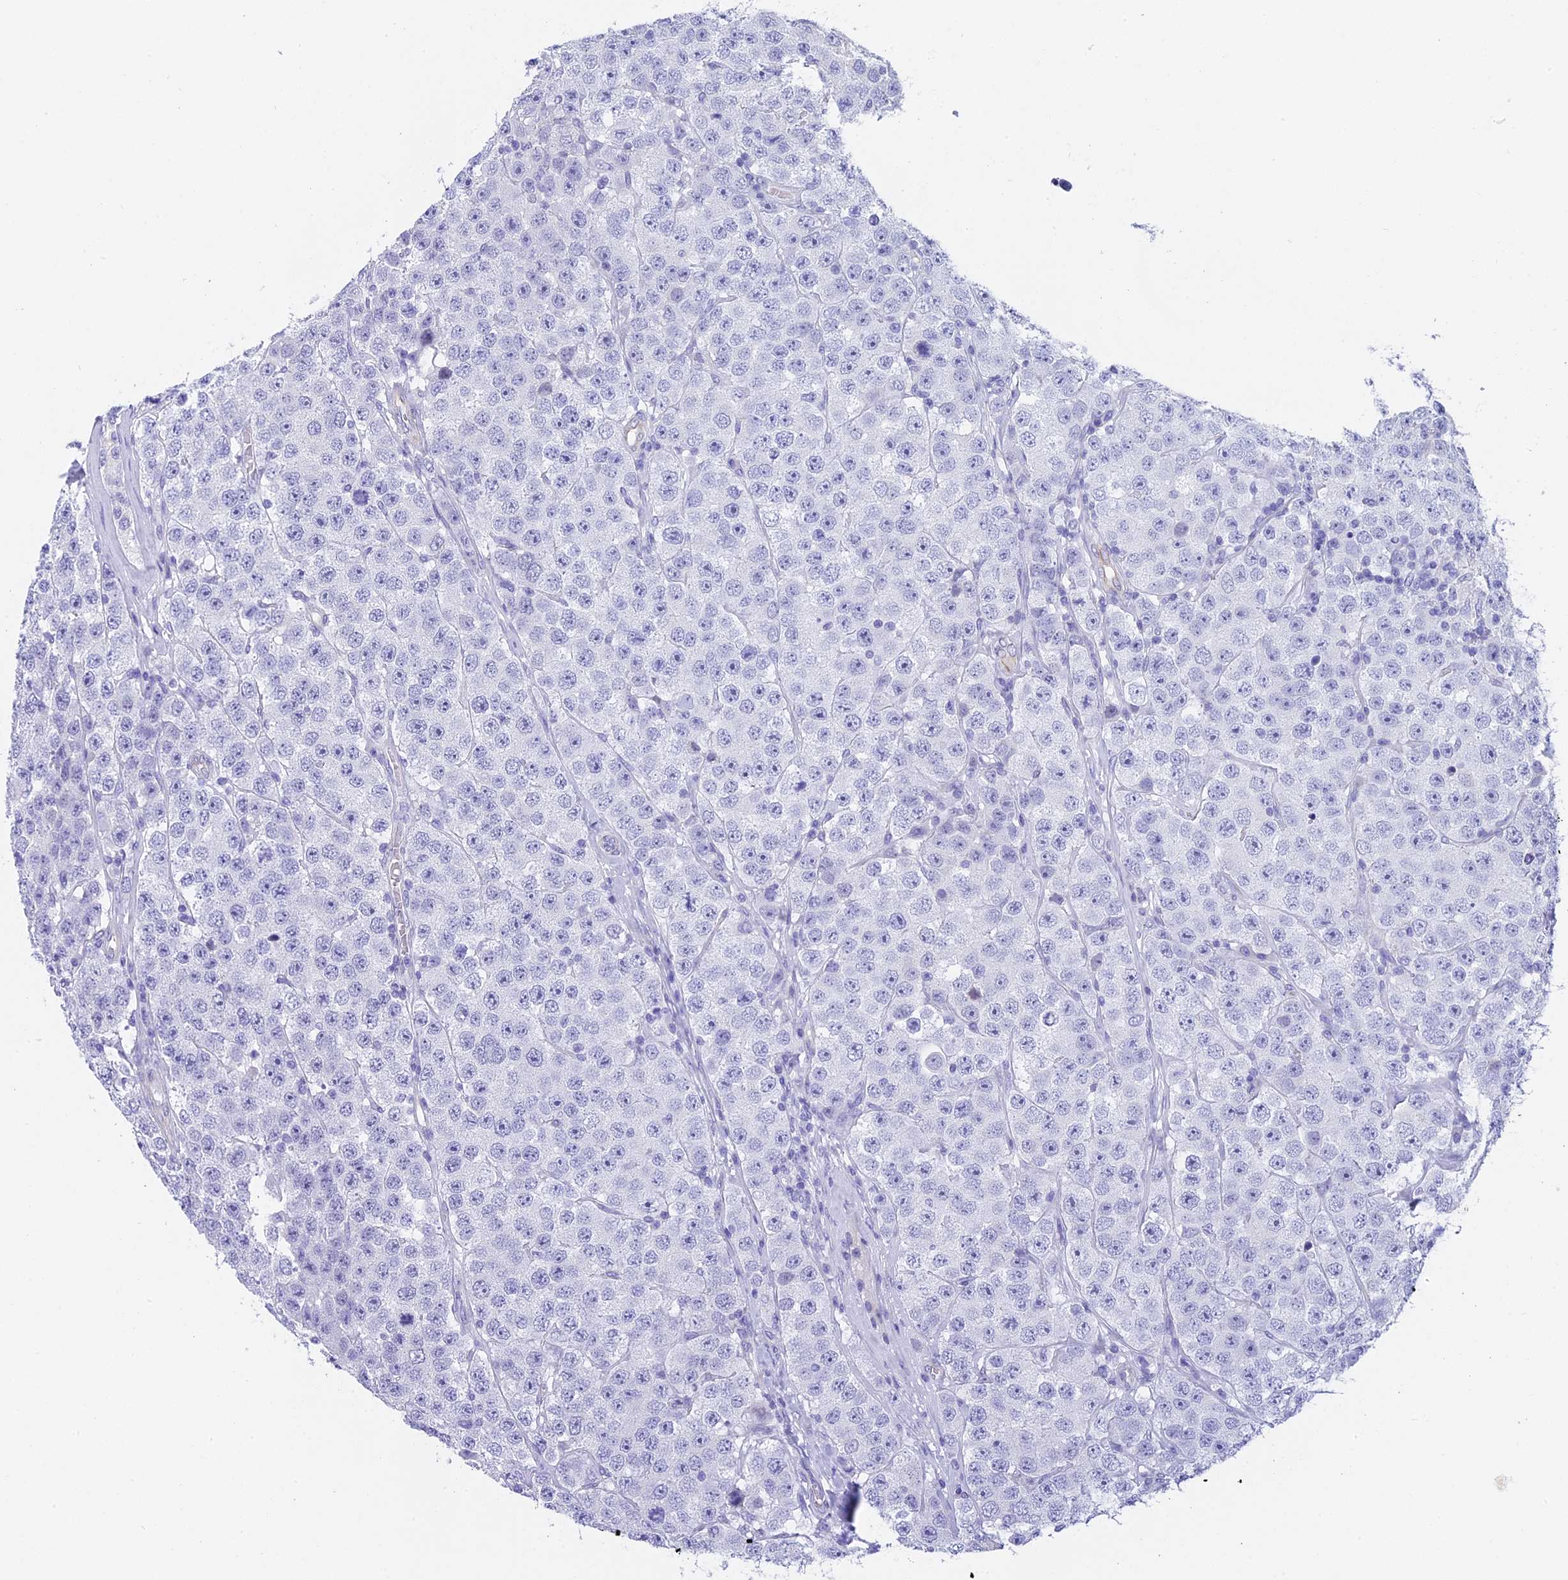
{"staining": {"intensity": "negative", "quantity": "none", "location": "none"}, "tissue": "testis cancer", "cell_type": "Tumor cells", "image_type": "cancer", "snomed": [{"axis": "morphology", "description": "Seminoma, NOS"}, {"axis": "topography", "description": "Testis"}], "caption": "Immunohistochemical staining of testis cancer (seminoma) shows no significant expression in tumor cells.", "gene": "TACSTD2", "patient": {"sex": "male", "age": 28}}